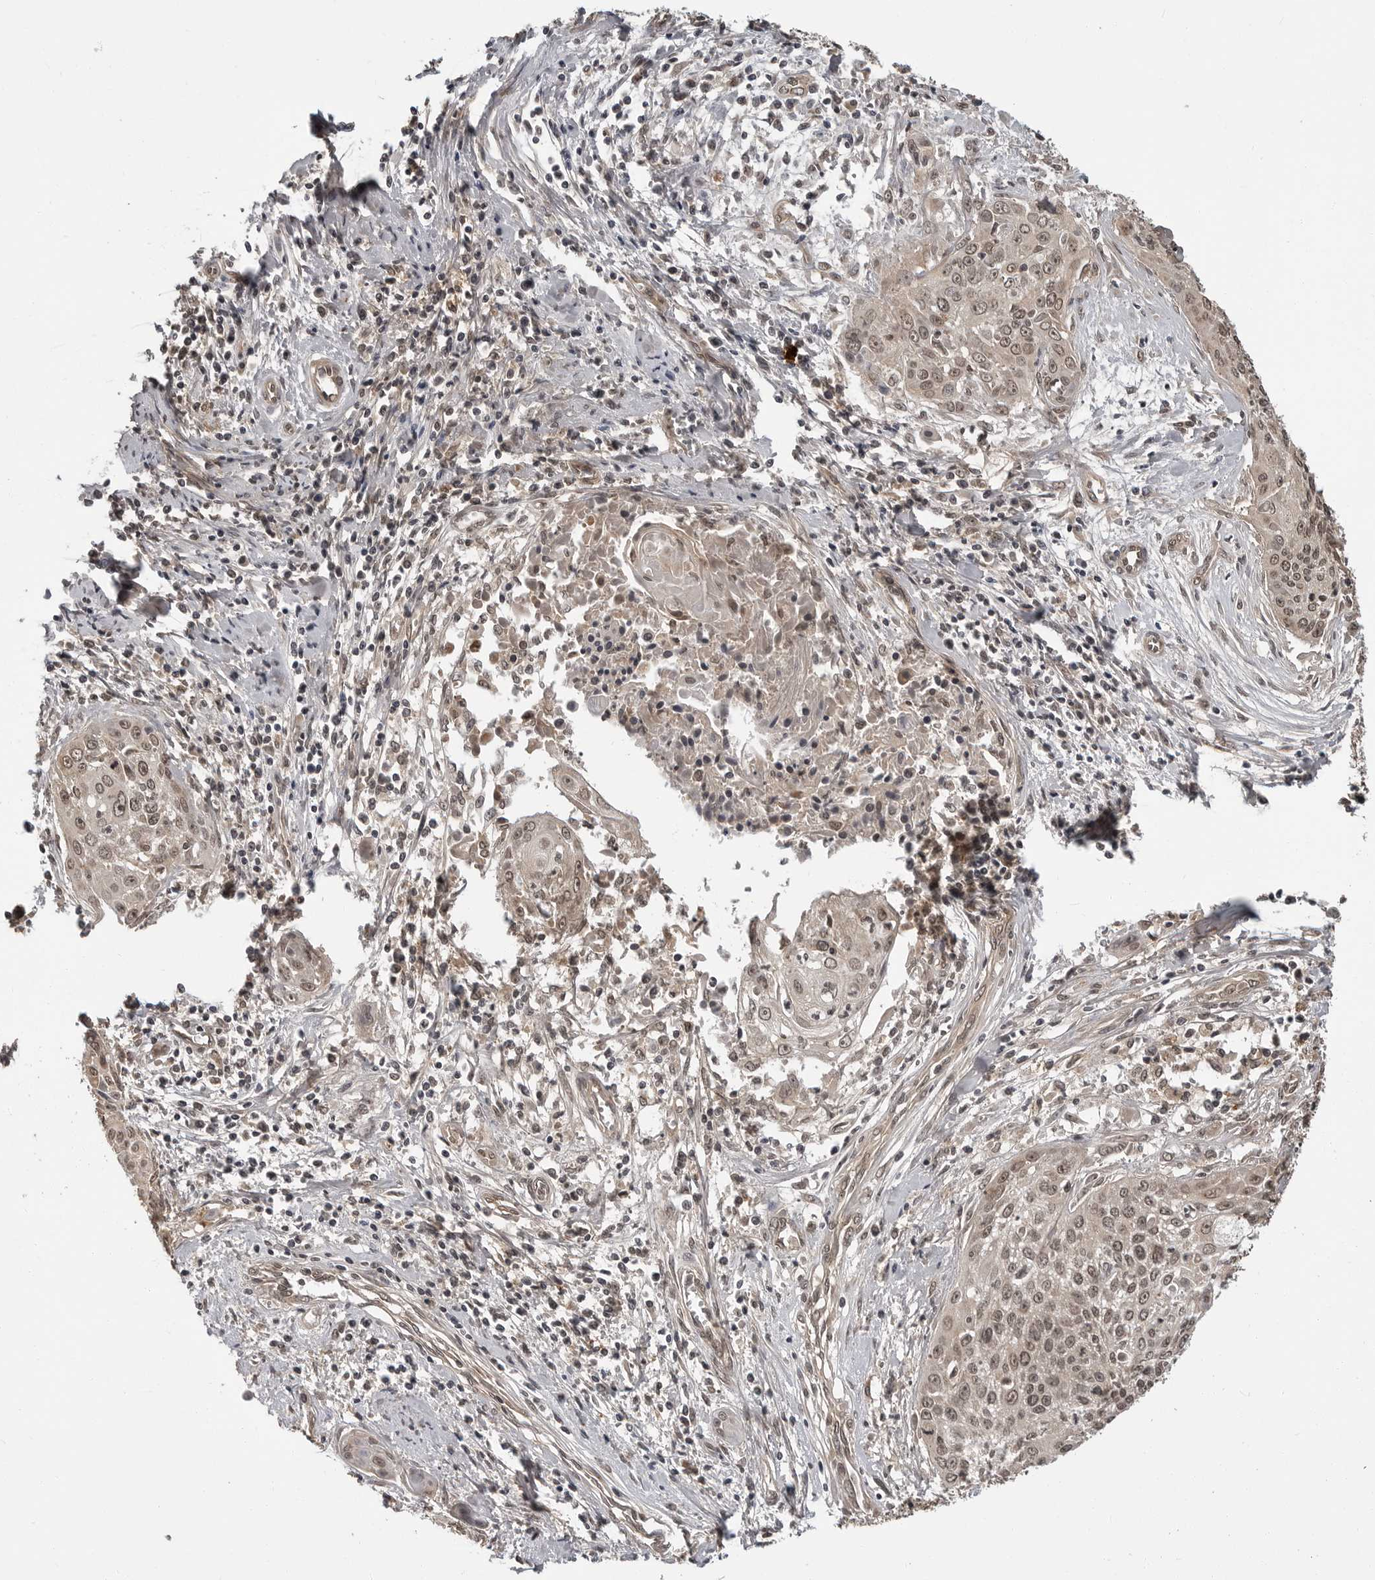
{"staining": {"intensity": "weak", "quantity": ">75%", "location": "nuclear"}, "tissue": "cervical cancer", "cell_type": "Tumor cells", "image_type": "cancer", "snomed": [{"axis": "morphology", "description": "Squamous cell carcinoma, NOS"}, {"axis": "topography", "description": "Cervix"}], "caption": "Human cervical cancer (squamous cell carcinoma) stained for a protein (brown) exhibits weak nuclear positive positivity in about >75% of tumor cells.", "gene": "IL24", "patient": {"sex": "female", "age": 55}}